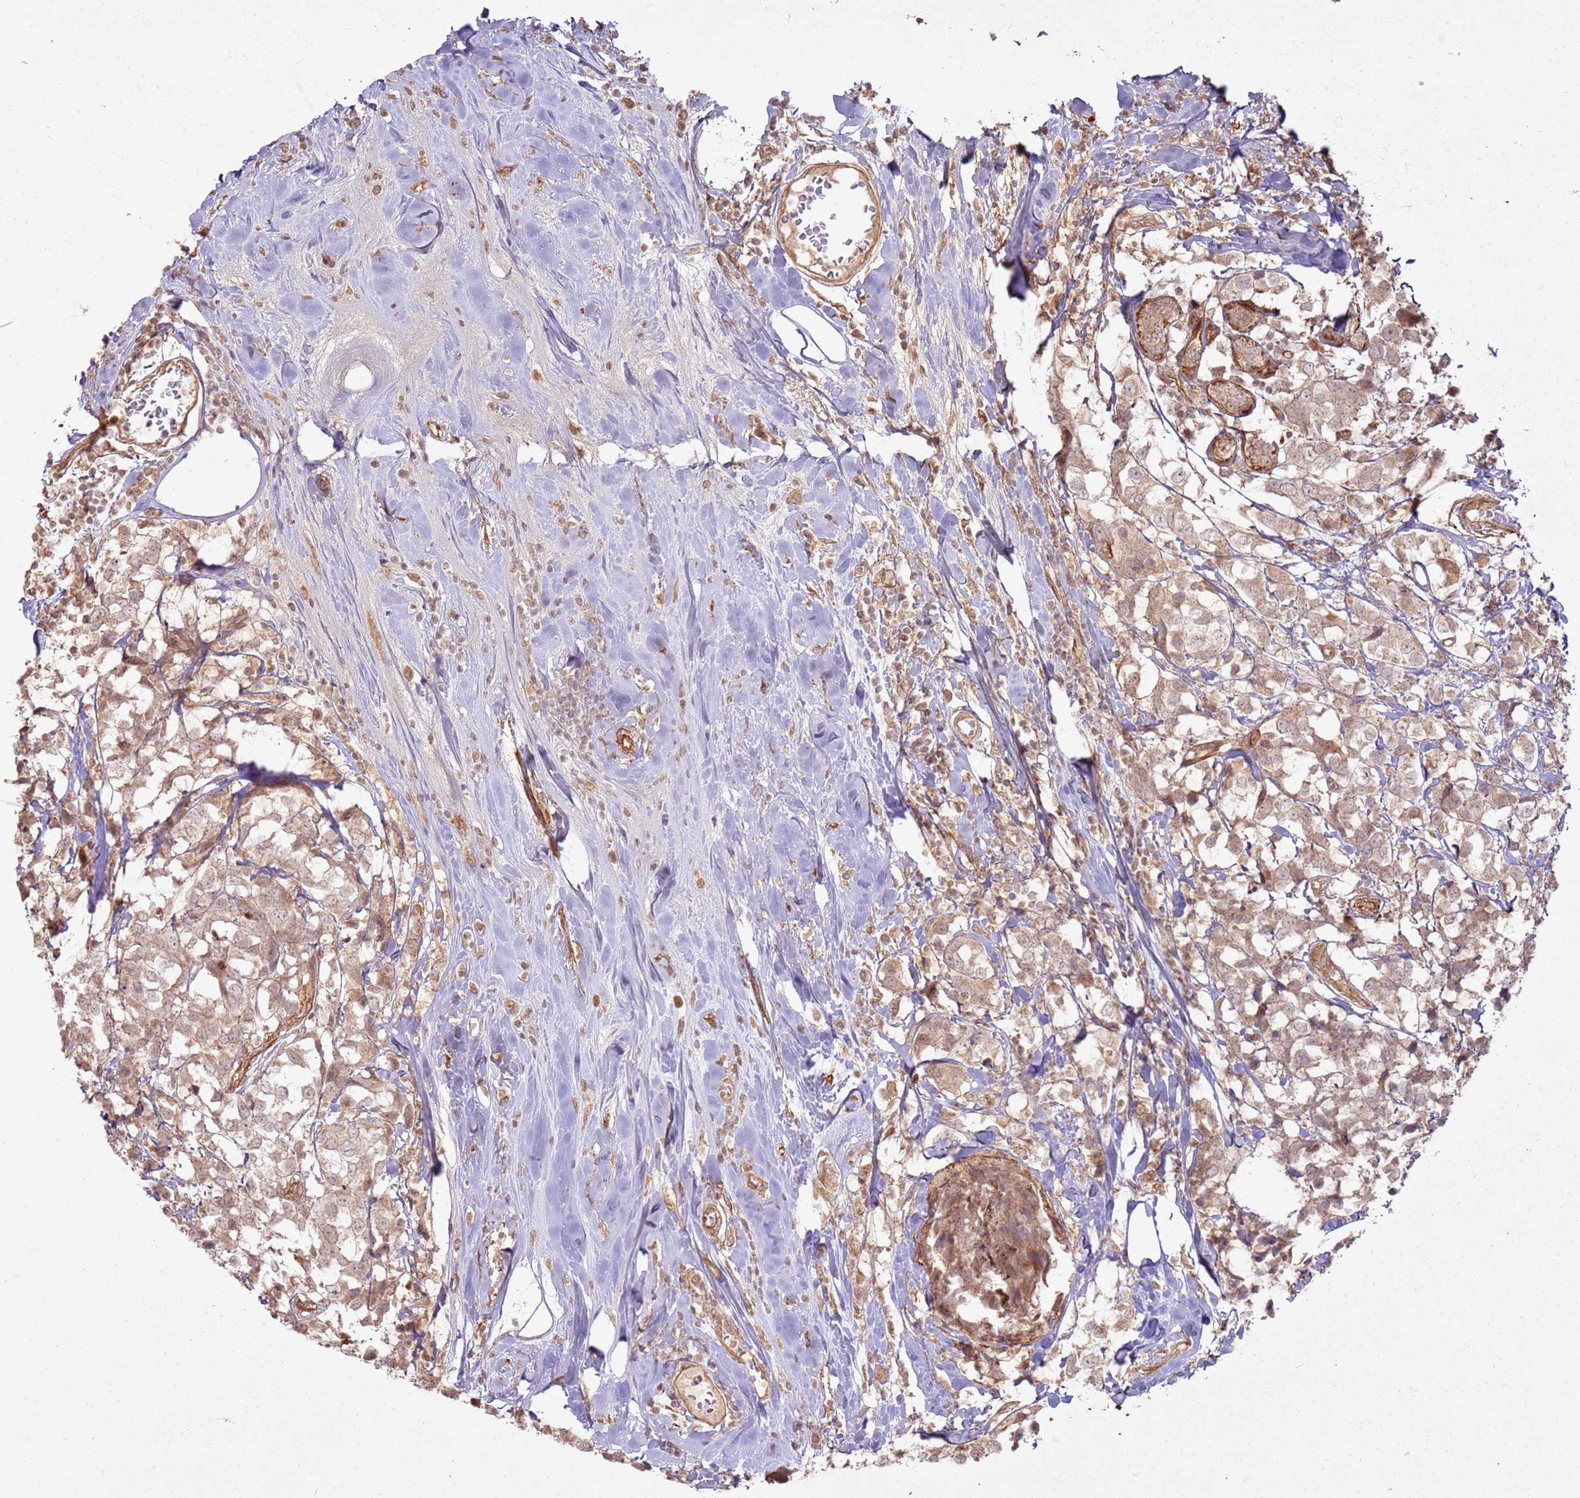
{"staining": {"intensity": "moderate", "quantity": ">75%", "location": "cytoplasmic/membranous,nuclear"}, "tissue": "breast cancer", "cell_type": "Tumor cells", "image_type": "cancer", "snomed": [{"axis": "morphology", "description": "Lobular carcinoma"}, {"axis": "topography", "description": "Breast"}], "caption": "A high-resolution photomicrograph shows immunohistochemistry (IHC) staining of breast lobular carcinoma, which demonstrates moderate cytoplasmic/membranous and nuclear expression in approximately >75% of tumor cells.", "gene": "ZNF623", "patient": {"sex": "female", "age": 59}}